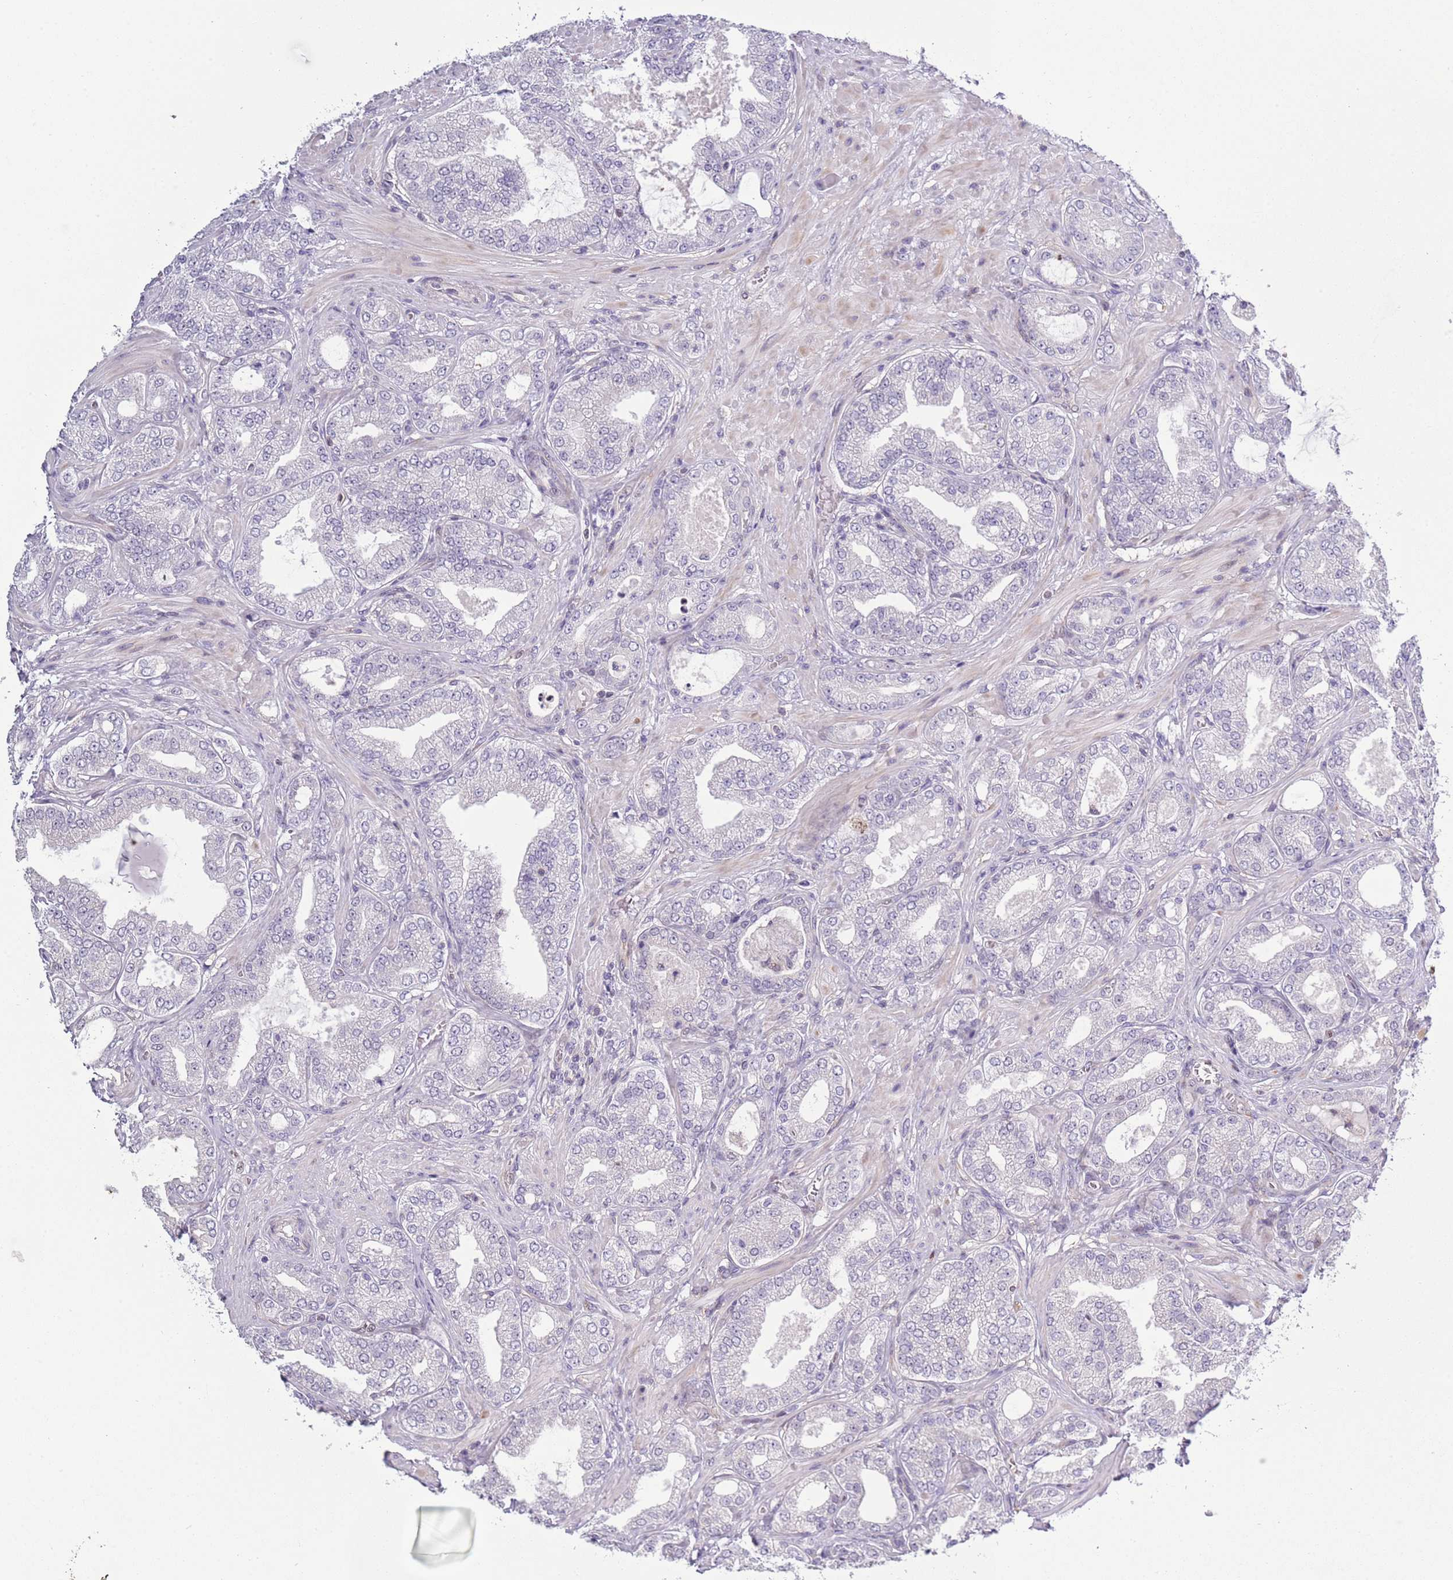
{"staining": {"intensity": "negative", "quantity": "none", "location": "none"}, "tissue": "prostate cancer", "cell_type": "Tumor cells", "image_type": "cancer", "snomed": [{"axis": "morphology", "description": "Adenocarcinoma, Low grade"}, {"axis": "topography", "description": "Prostate"}], "caption": "Tumor cells show no significant protein expression in prostate low-grade adenocarcinoma. The staining is performed using DAB (3,3'-diaminobenzidine) brown chromogen with nuclei counter-stained in using hematoxylin.", "gene": "NBPF6", "patient": {"sex": "male", "age": 63}}